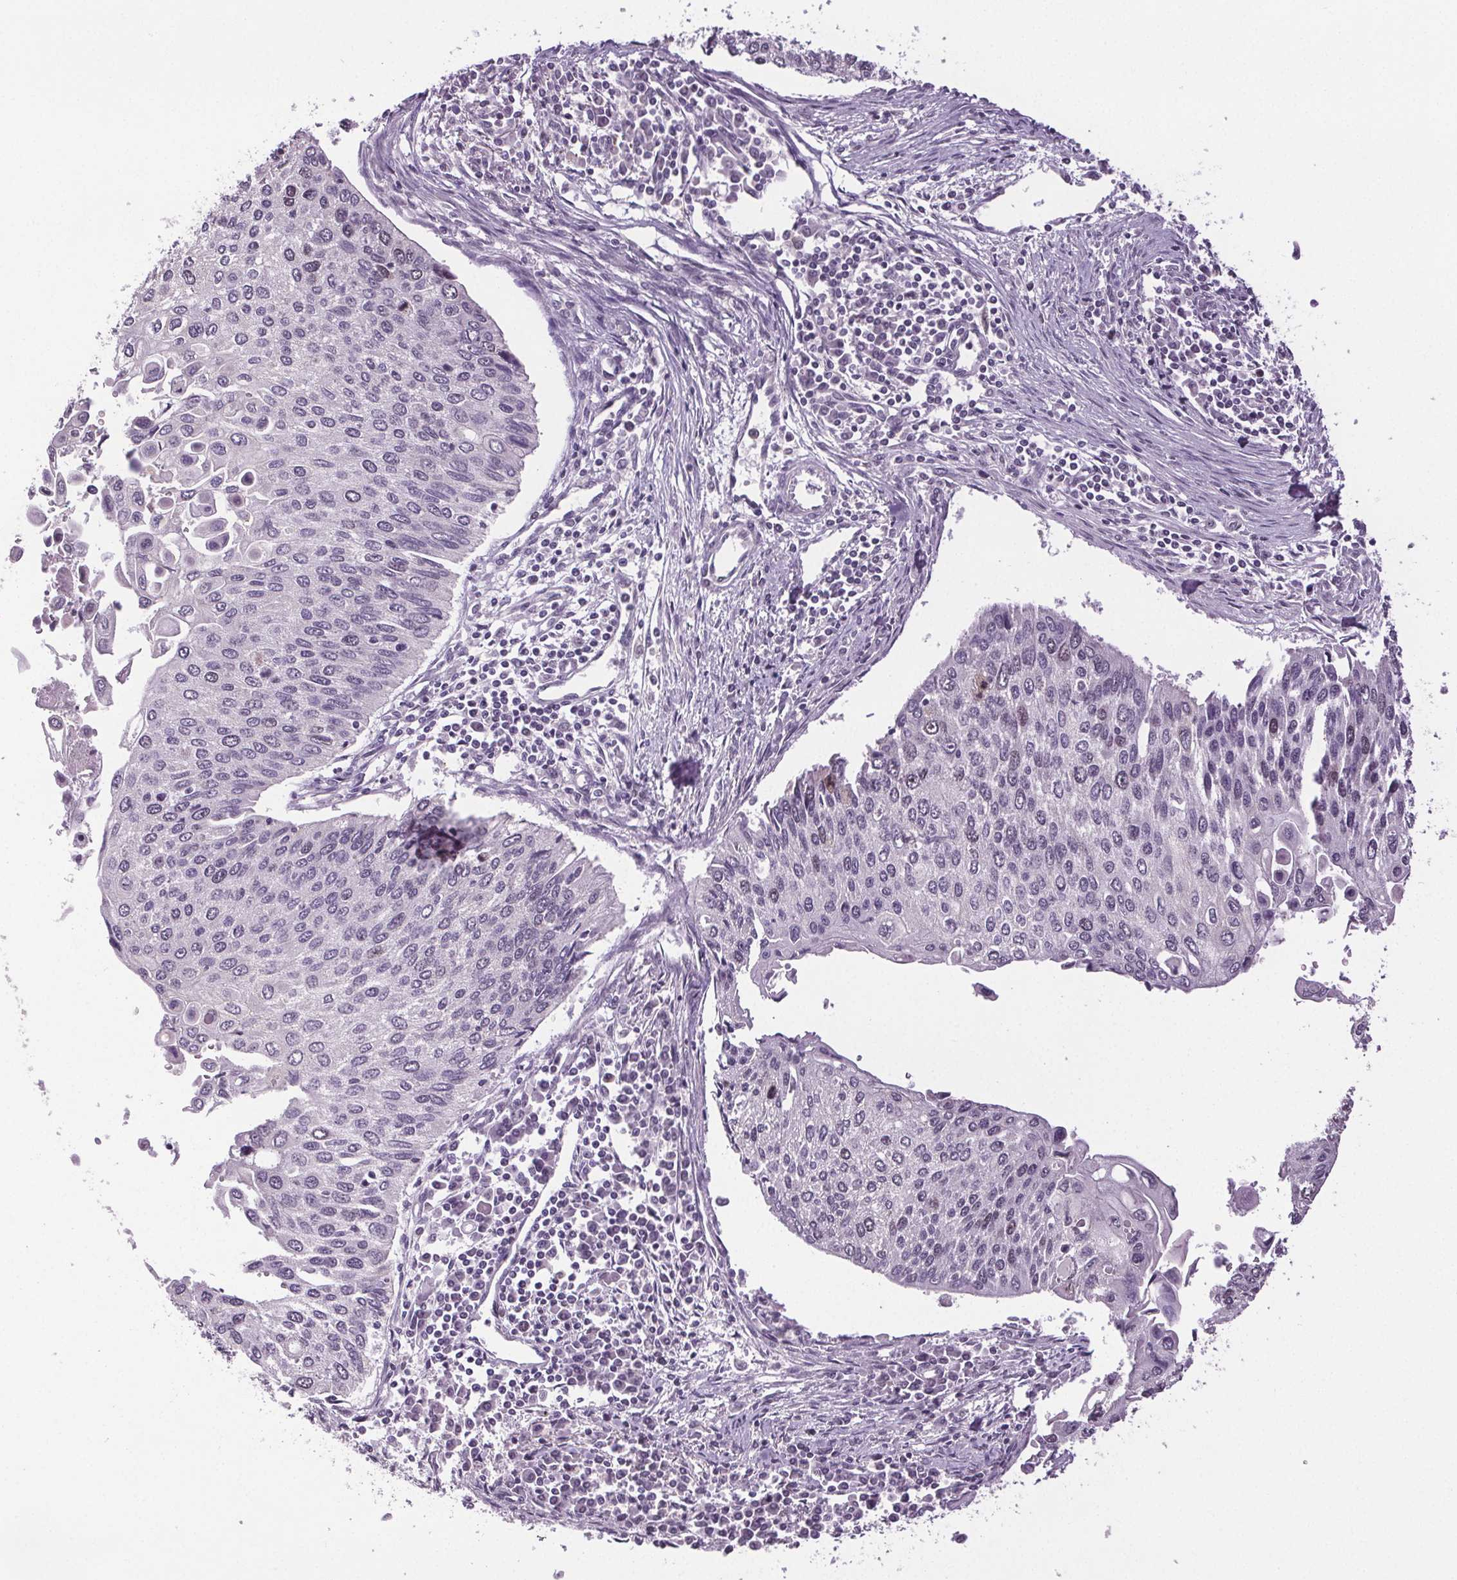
{"staining": {"intensity": "negative", "quantity": "none", "location": "none"}, "tissue": "lung cancer", "cell_type": "Tumor cells", "image_type": "cancer", "snomed": [{"axis": "morphology", "description": "Squamous cell carcinoma, NOS"}, {"axis": "morphology", "description": "Squamous cell carcinoma, metastatic, NOS"}, {"axis": "topography", "description": "Lung"}], "caption": "DAB (3,3'-diaminobenzidine) immunohistochemical staining of human lung metastatic squamous cell carcinoma demonstrates no significant expression in tumor cells.", "gene": "CENPF", "patient": {"sex": "male", "age": 63}}